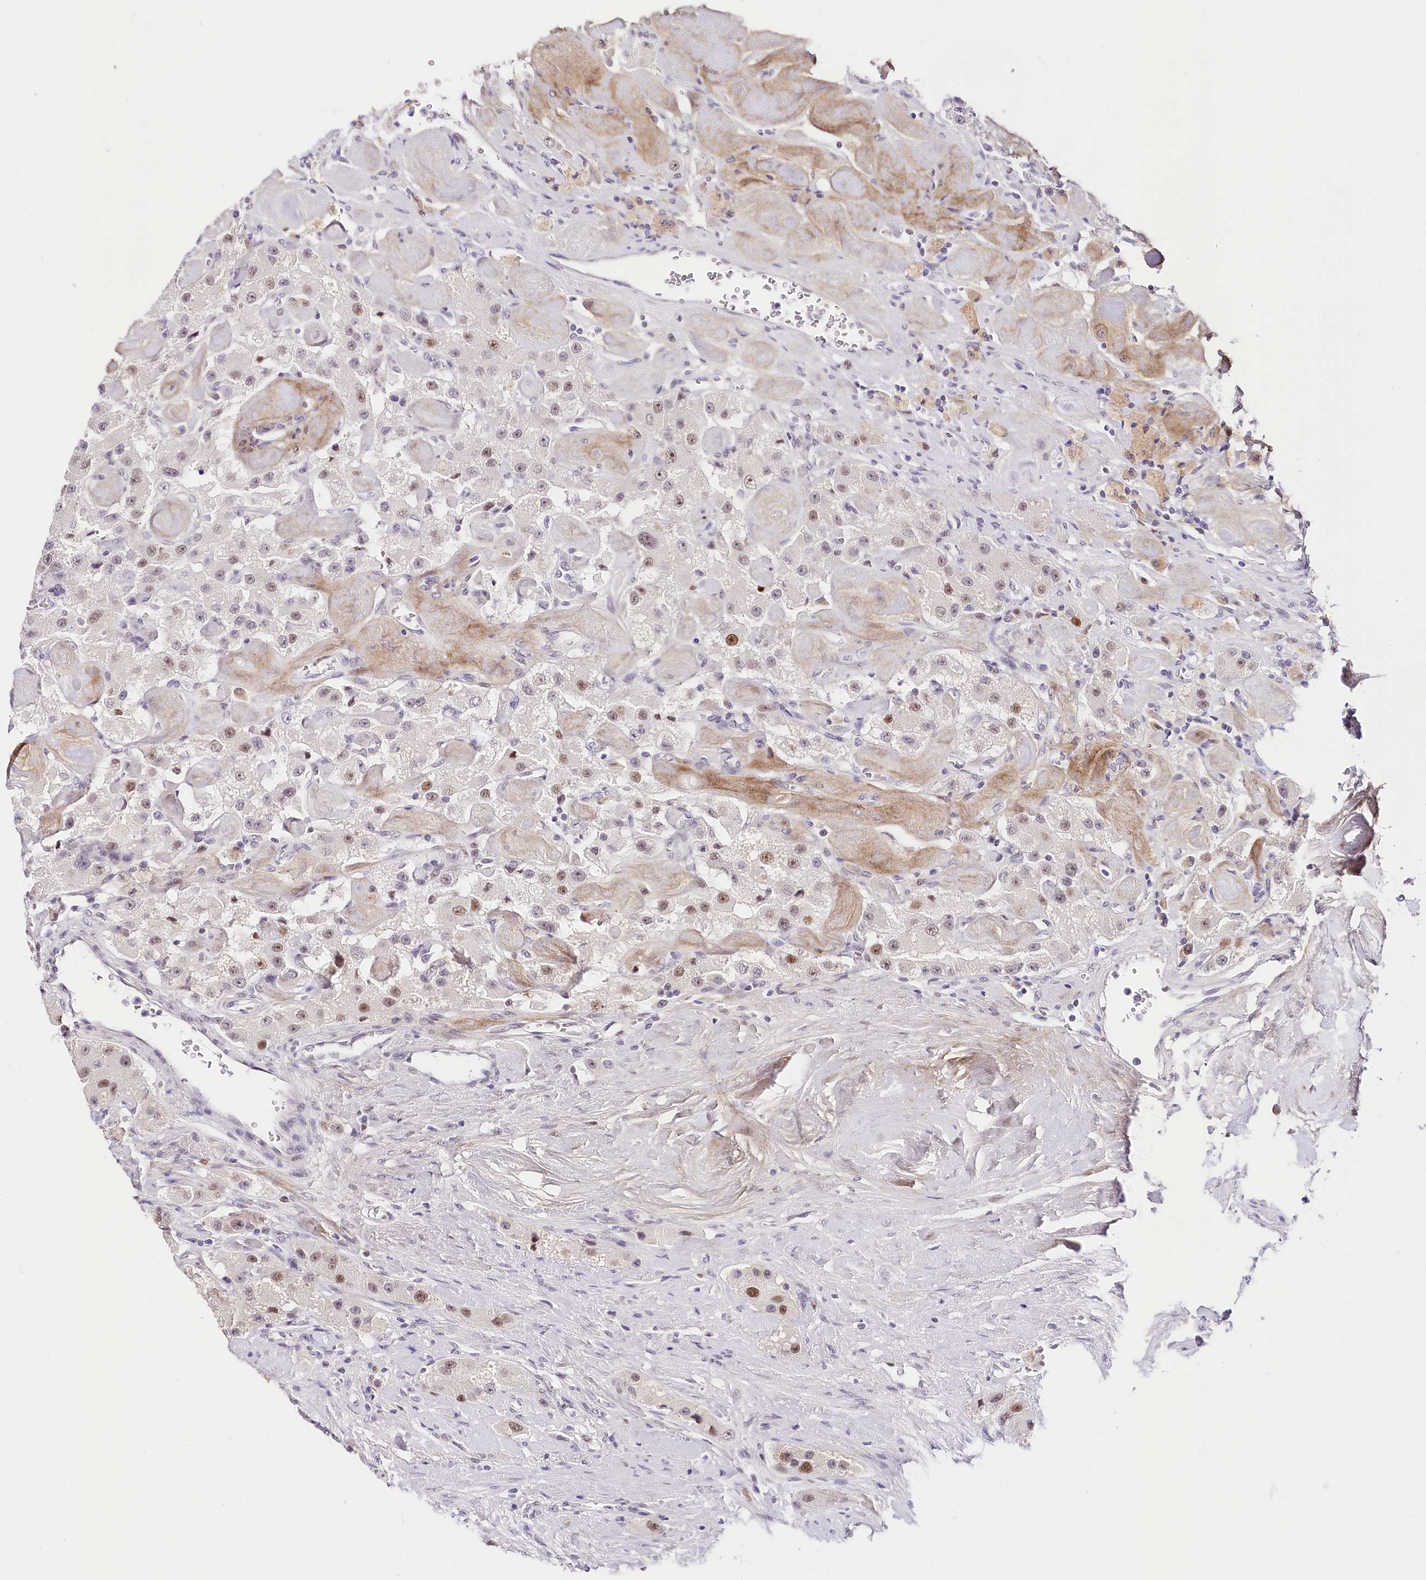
{"staining": {"intensity": "moderate", "quantity": "25%-75%", "location": "nuclear"}, "tissue": "carcinoid", "cell_type": "Tumor cells", "image_type": "cancer", "snomed": [{"axis": "morphology", "description": "Carcinoid, malignant, NOS"}, {"axis": "topography", "description": "Pancreas"}], "caption": "This is a micrograph of immunohistochemistry (IHC) staining of carcinoid, which shows moderate staining in the nuclear of tumor cells.", "gene": "TP53", "patient": {"sex": "male", "age": 41}}